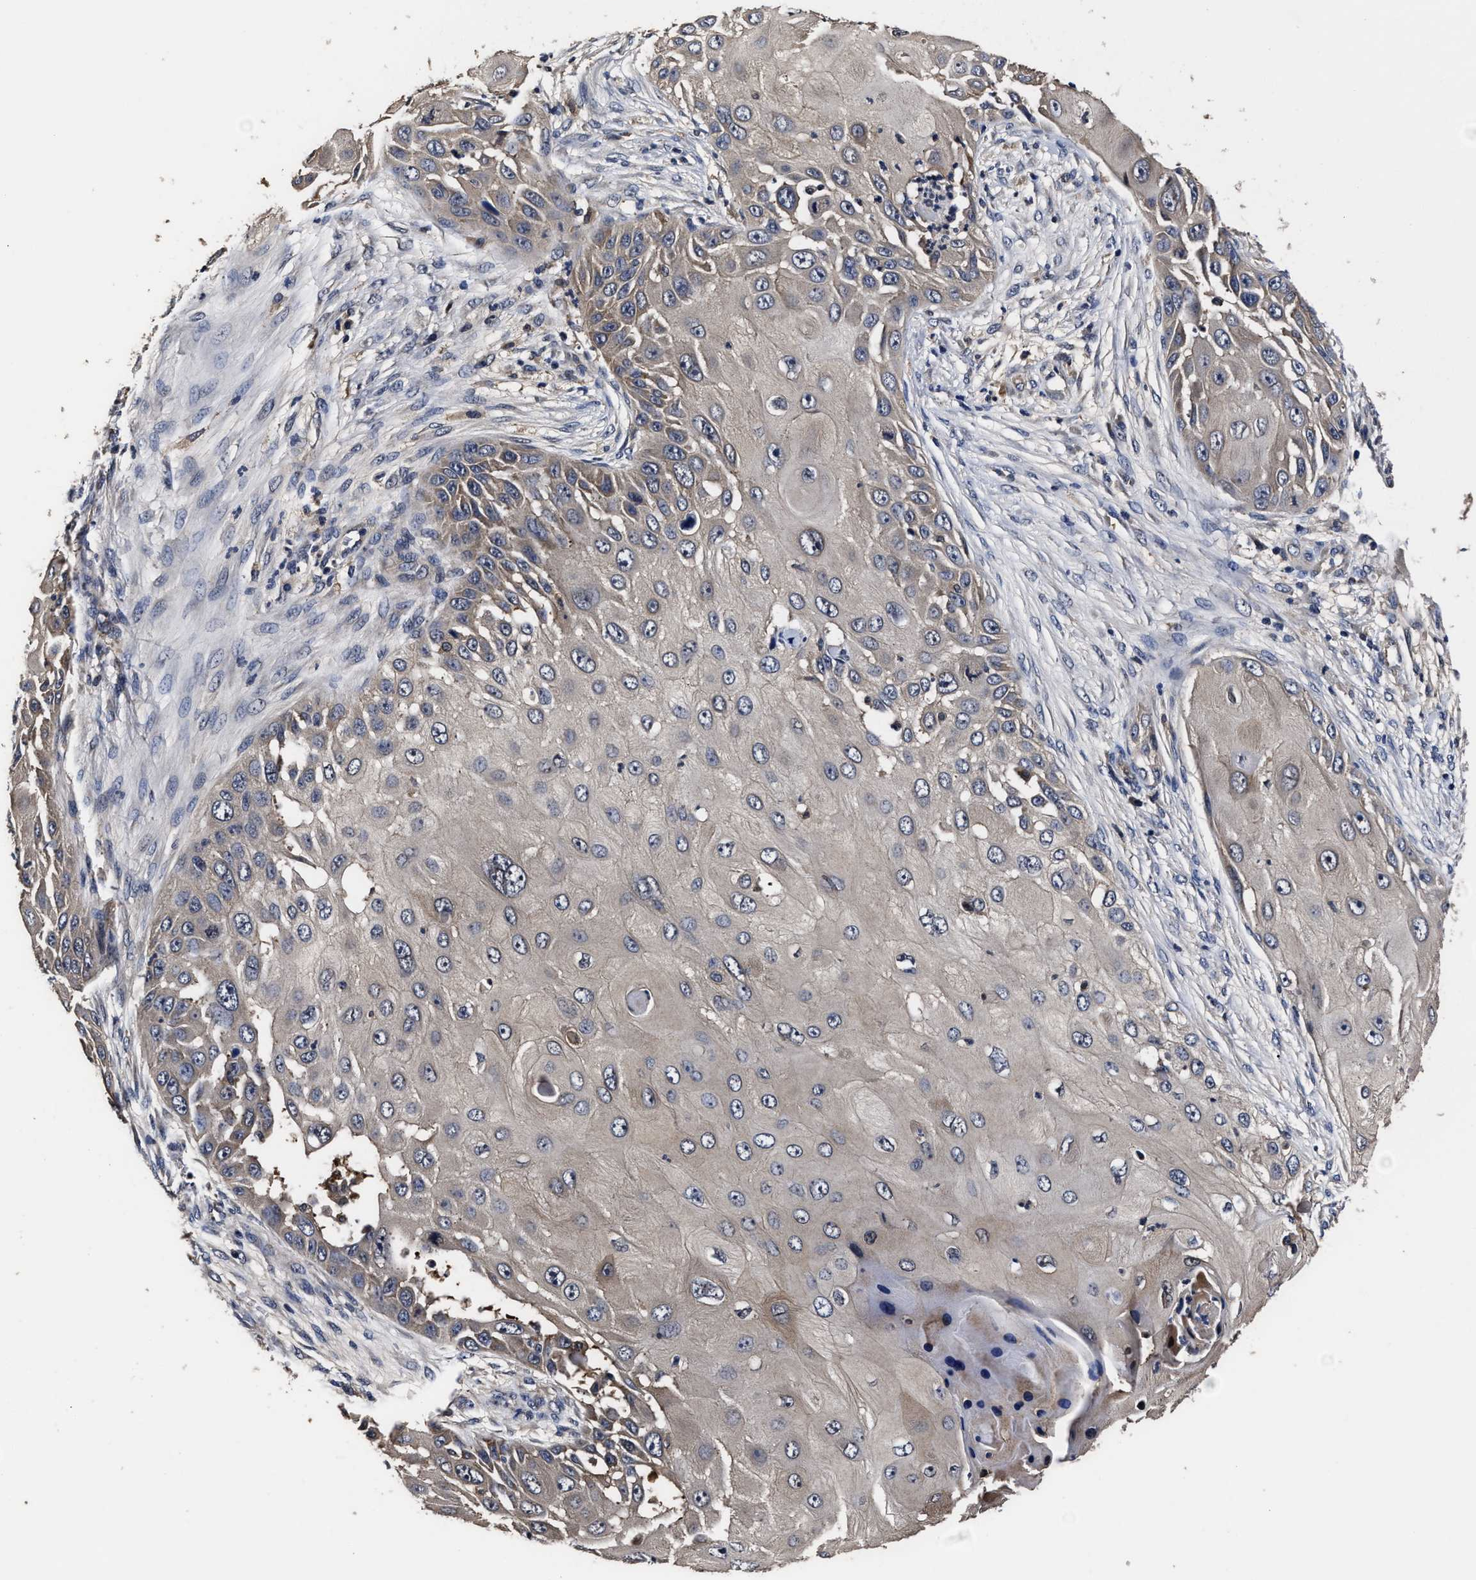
{"staining": {"intensity": "weak", "quantity": "<25%", "location": "cytoplasmic/membranous"}, "tissue": "skin cancer", "cell_type": "Tumor cells", "image_type": "cancer", "snomed": [{"axis": "morphology", "description": "Squamous cell carcinoma, NOS"}, {"axis": "topography", "description": "Skin"}], "caption": "Immunohistochemistry image of human skin squamous cell carcinoma stained for a protein (brown), which displays no positivity in tumor cells.", "gene": "SOCS5", "patient": {"sex": "female", "age": 44}}